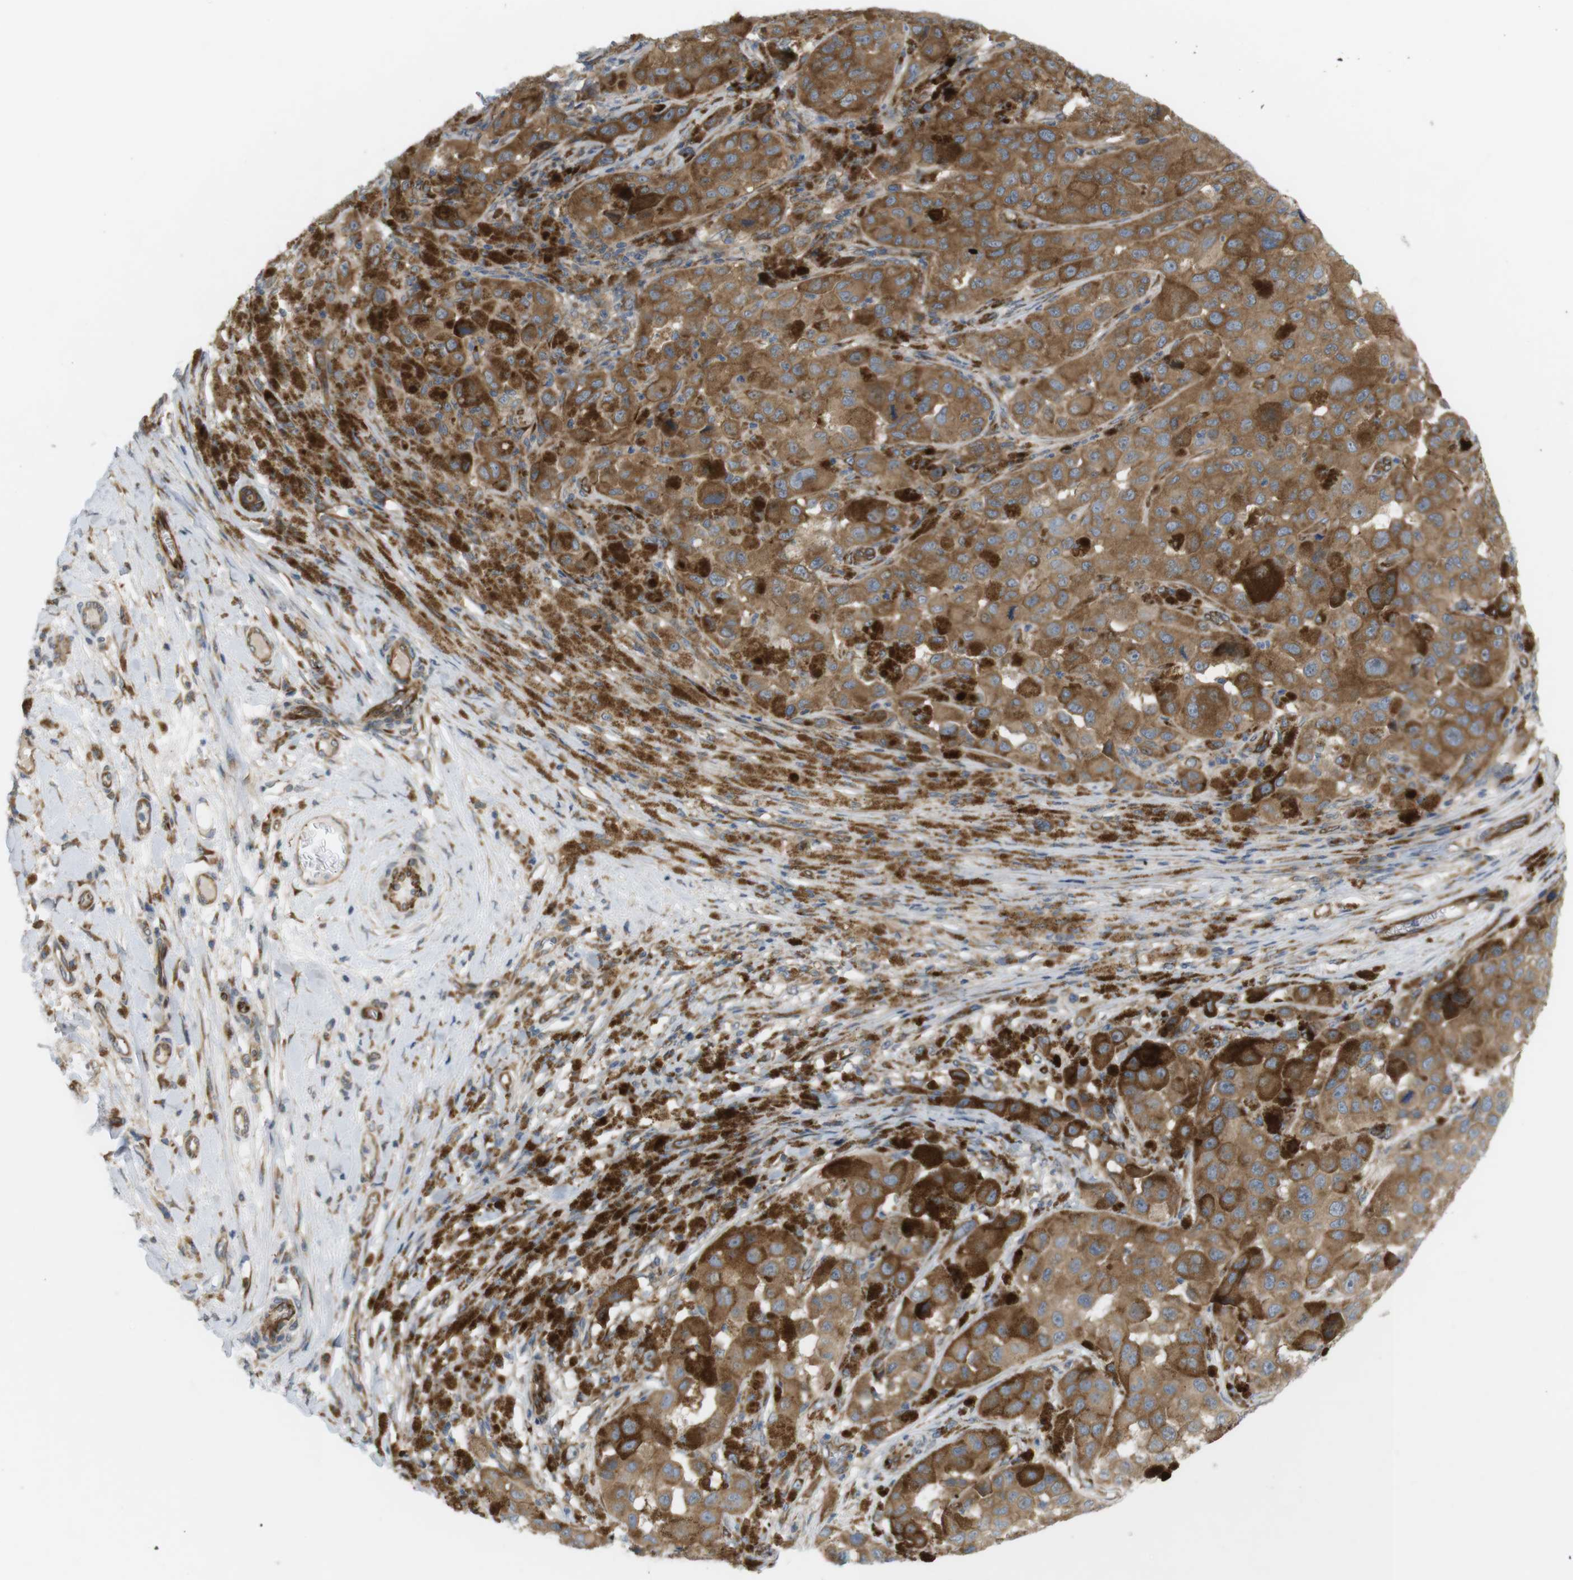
{"staining": {"intensity": "moderate", "quantity": ">75%", "location": "cytoplasmic/membranous"}, "tissue": "melanoma", "cell_type": "Tumor cells", "image_type": "cancer", "snomed": [{"axis": "morphology", "description": "Malignant melanoma, NOS"}, {"axis": "topography", "description": "Skin"}], "caption": "Protein staining by immunohistochemistry (IHC) exhibits moderate cytoplasmic/membranous positivity in approximately >75% of tumor cells in malignant melanoma.", "gene": "GJC3", "patient": {"sex": "male", "age": 96}}